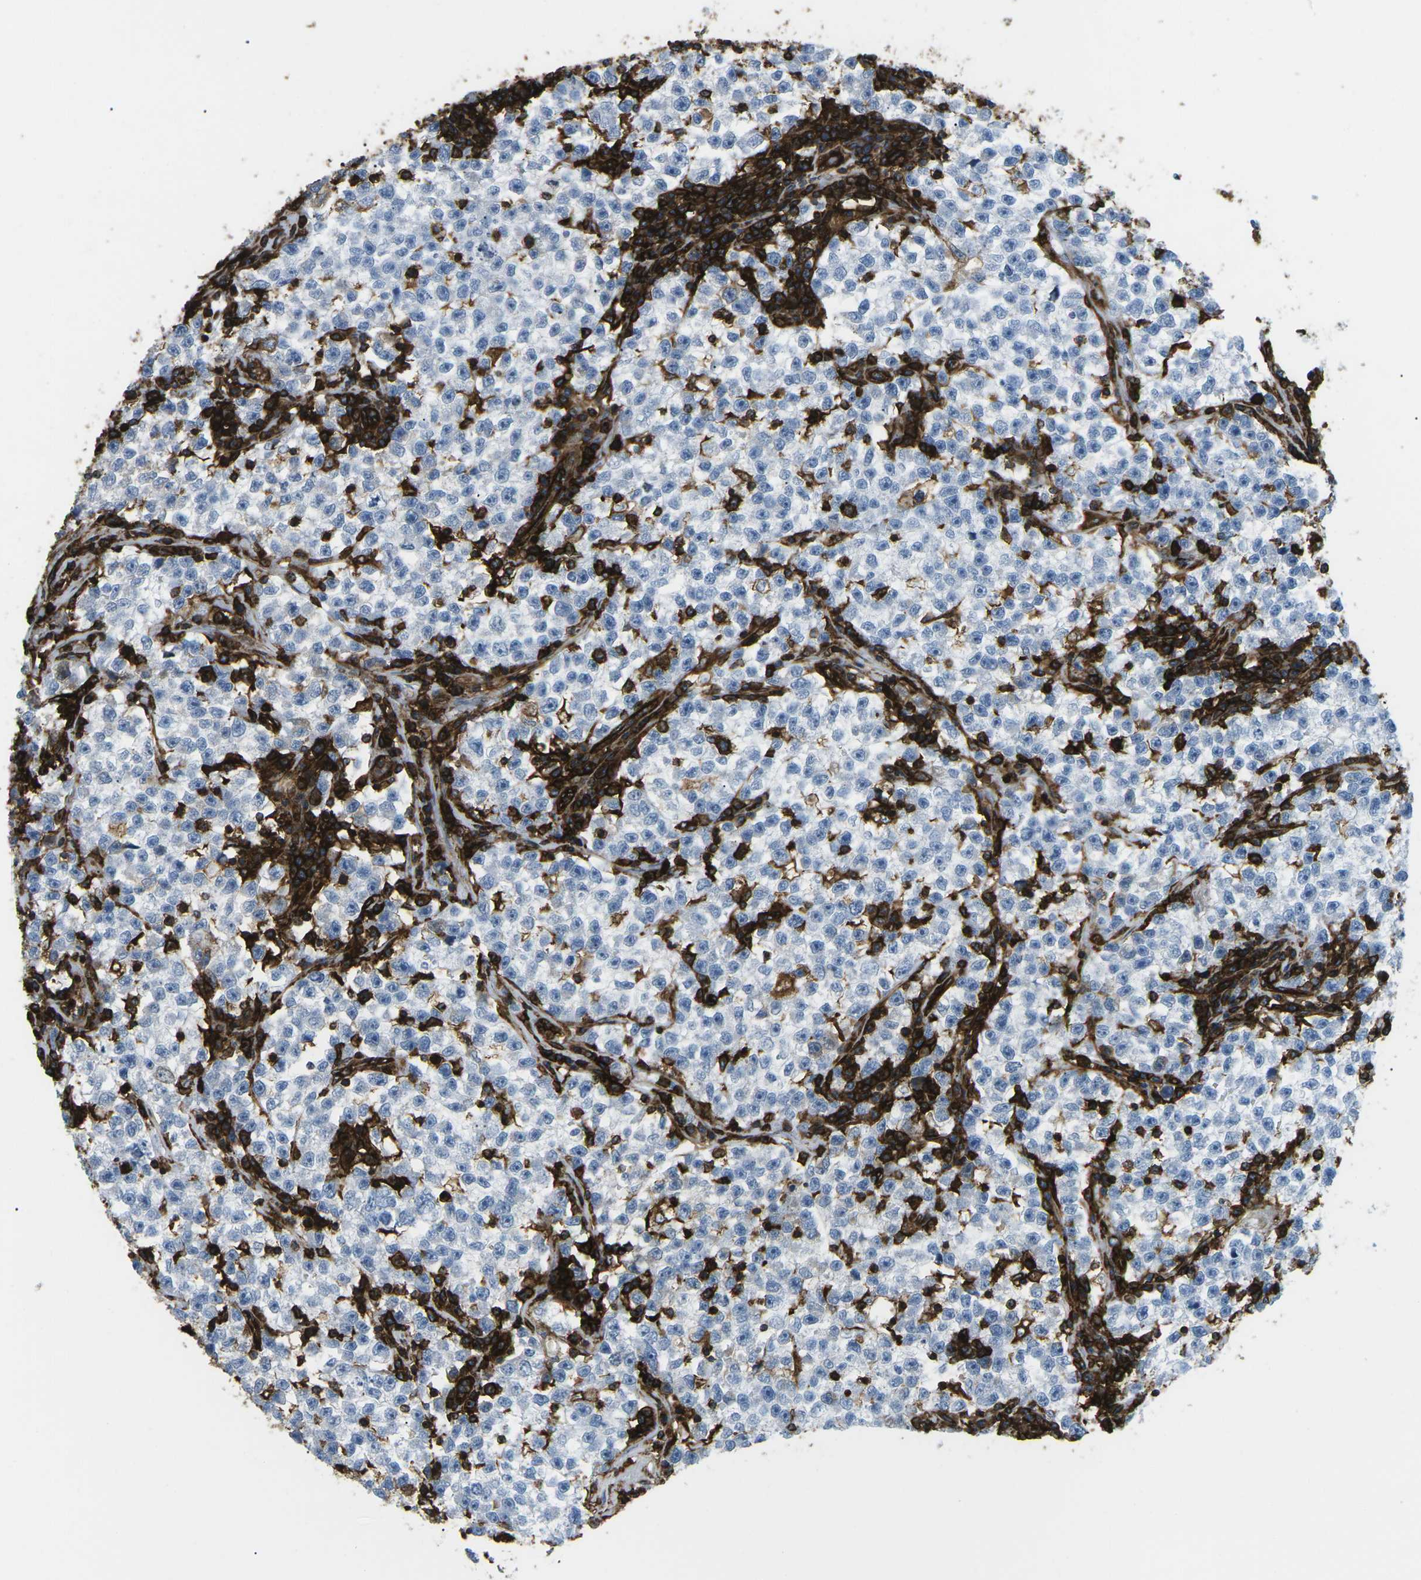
{"staining": {"intensity": "negative", "quantity": "none", "location": "none"}, "tissue": "testis cancer", "cell_type": "Tumor cells", "image_type": "cancer", "snomed": [{"axis": "morphology", "description": "Seminoma, NOS"}, {"axis": "topography", "description": "Testis"}], "caption": "Tumor cells show no significant protein expression in seminoma (testis).", "gene": "HLA-B", "patient": {"sex": "male", "age": 22}}